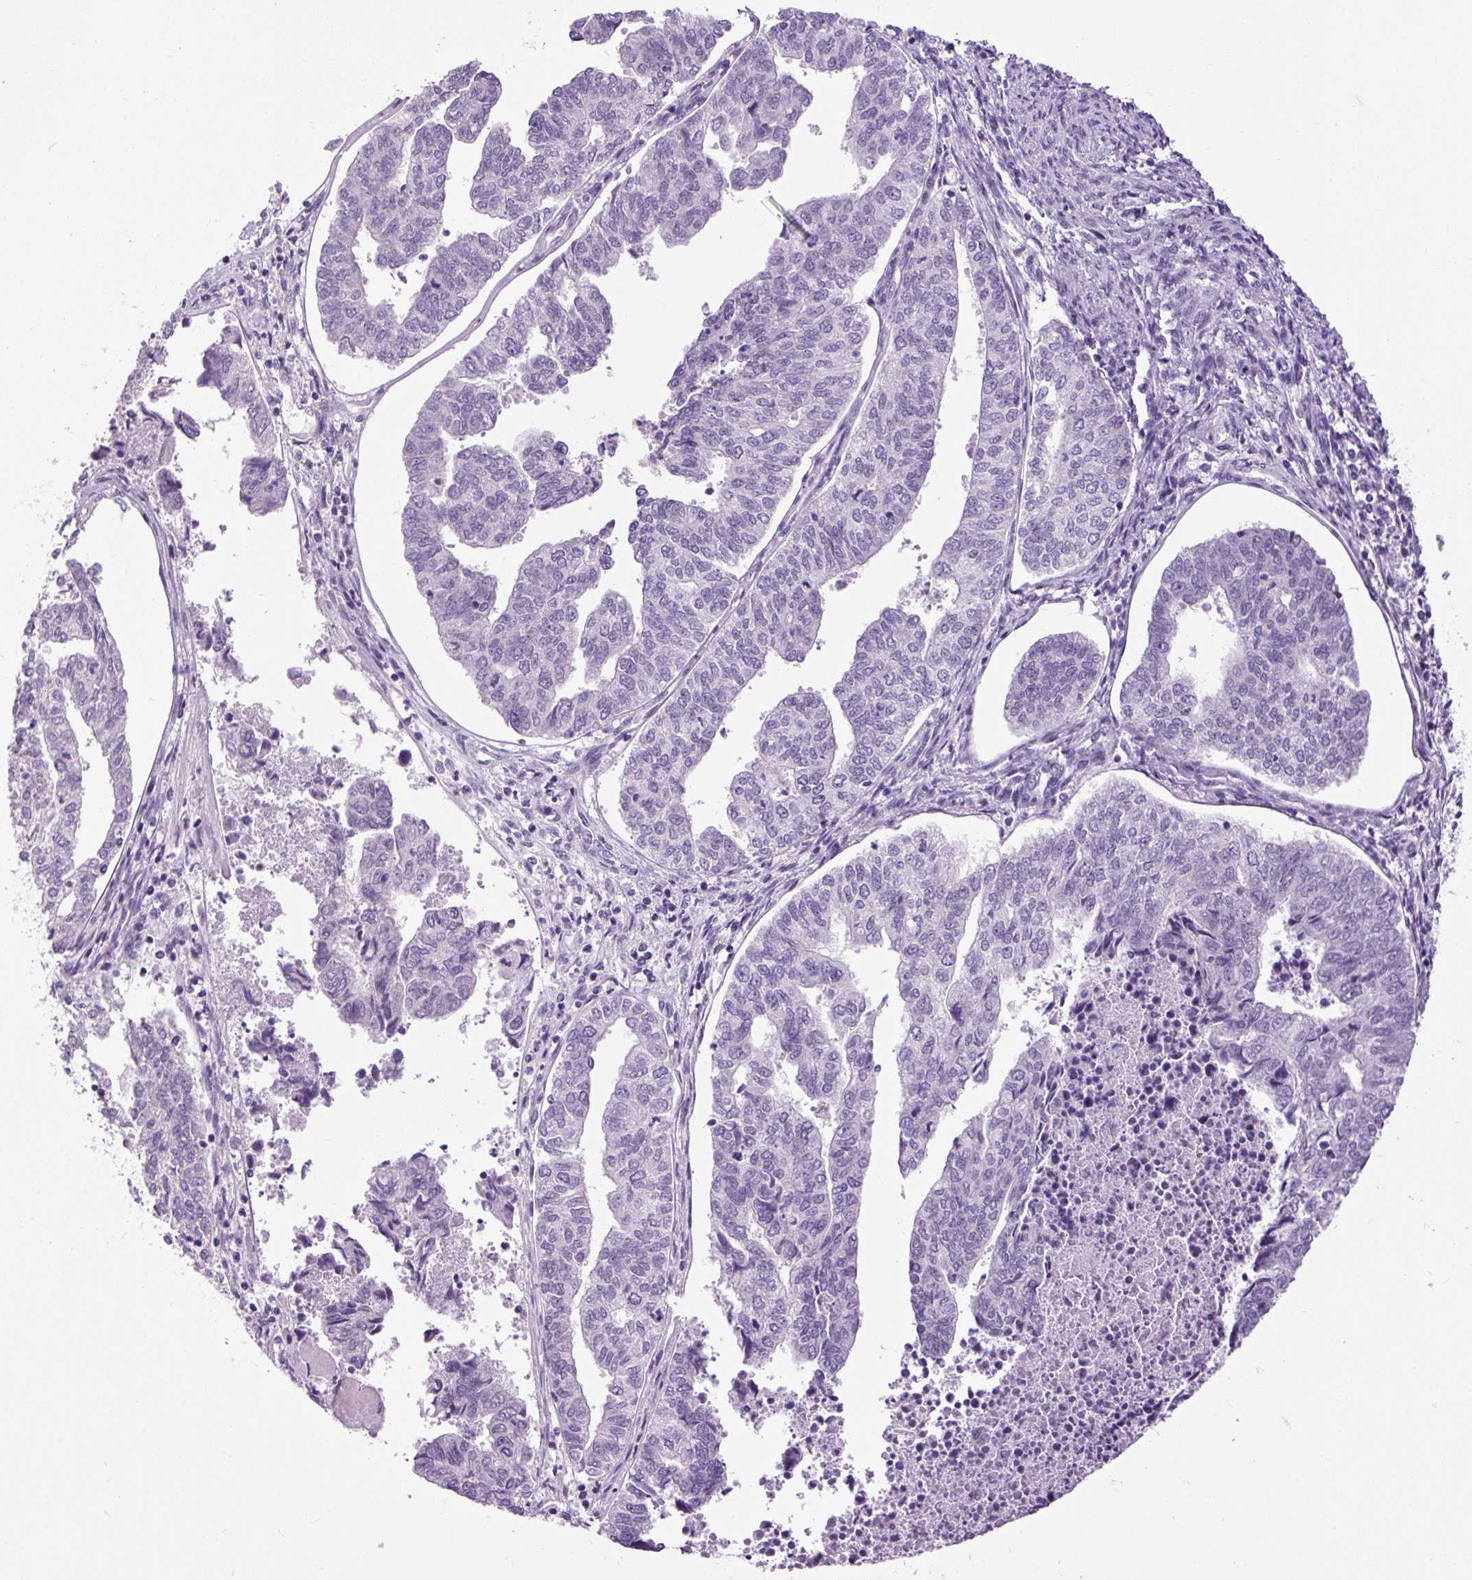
{"staining": {"intensity": "negative", "quantity": "none", "location": "none"}, "tissue": "endometrial cancer", "cell_type": "Tumor cells", "image_type": "cancer", "snomed": [{"axis": "morphology", "description": "Adenocarcinoma, NOS"}, {"axis": "topography", "description": "Endometrium"}], "caption": "A high-resolution photomicrograph shows immunohistochemistry staining of endometrial adenocarcinoma, which shows no significant staining in tumor cells.", "gene": "FABP7", "patient": {"sex": "female", "age": 73}}